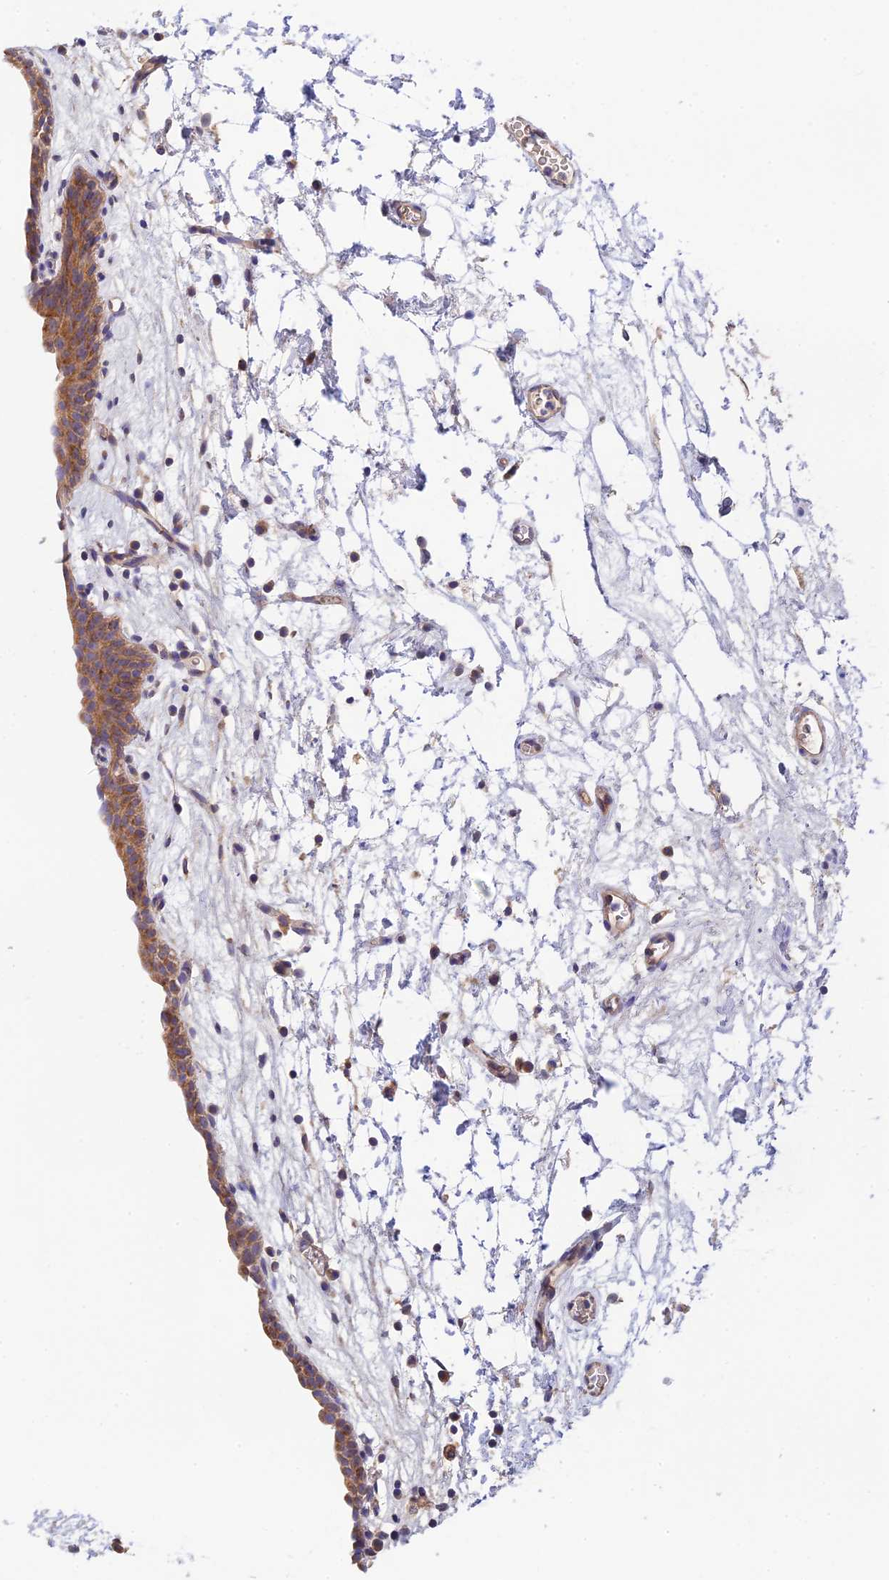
{"staining": {"intensity": "moderate", "quantity": ">75%", "location": "cytoplasmic/membranous"}, "tissue": "urinary bladder", "cell_type": "Urothelial cells", "image_type": "normal", "snomed": [{"axis": "morphology", "description": "Normal tissue, NOS"}, {"axis": "topography", "description": "Urinary bladder"}], "caption": "Benign urinary bladder was stained to show a protein in brown. There is medium levels of moderate cytoplasmic/membranous expression in about >75% of urothelial cells. The staining was performed using DAB (3,3'-diaminobenzidine) to visualize the protein expression in brown, while the nuclei were stained in blue with hematoxylin (Magnification: 20x).", "gene": "RANBP6", "patient": {"sex": "male", "age": 83}}